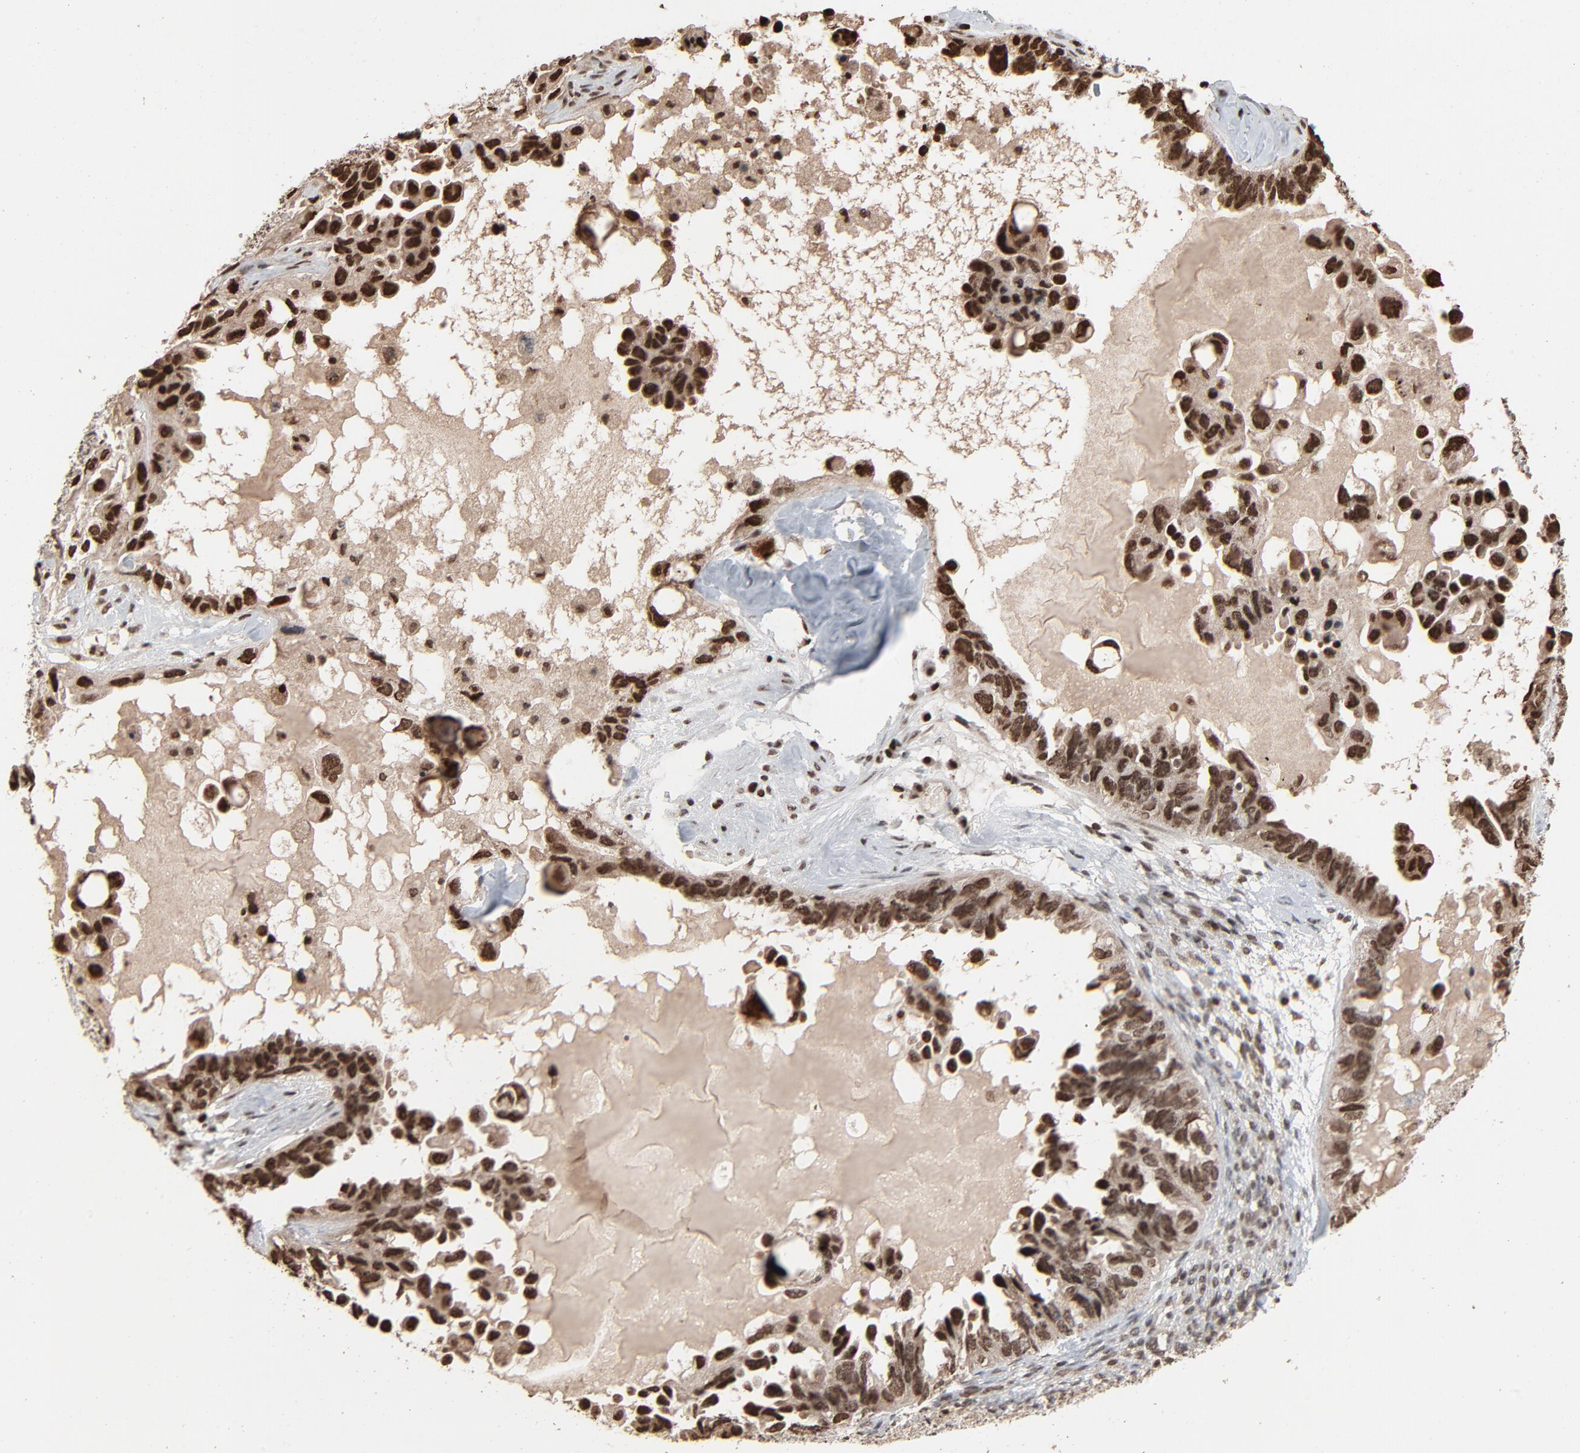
{"staining": {"intensity": "strong", "quantity": ">75%", "location": "nuclear"}, "tissue": "ovarian cancer", "cell_type": "Tumor cells", "image_type": "cancer", "snomed": [{"axis": "morphology", "description": "Cystadenocarcinoma, serous, NOS"}, {"axis": "topography", "description": "Ovary"}], "caption": "Protein staining of serous cystadenocarcinoma (ovarian) tissue demonstrates strong nuclear staining in approximately >75% of tumor cells.", "gene": "RPS6KA3", "patient": {"sex": "female", "age": 82}}